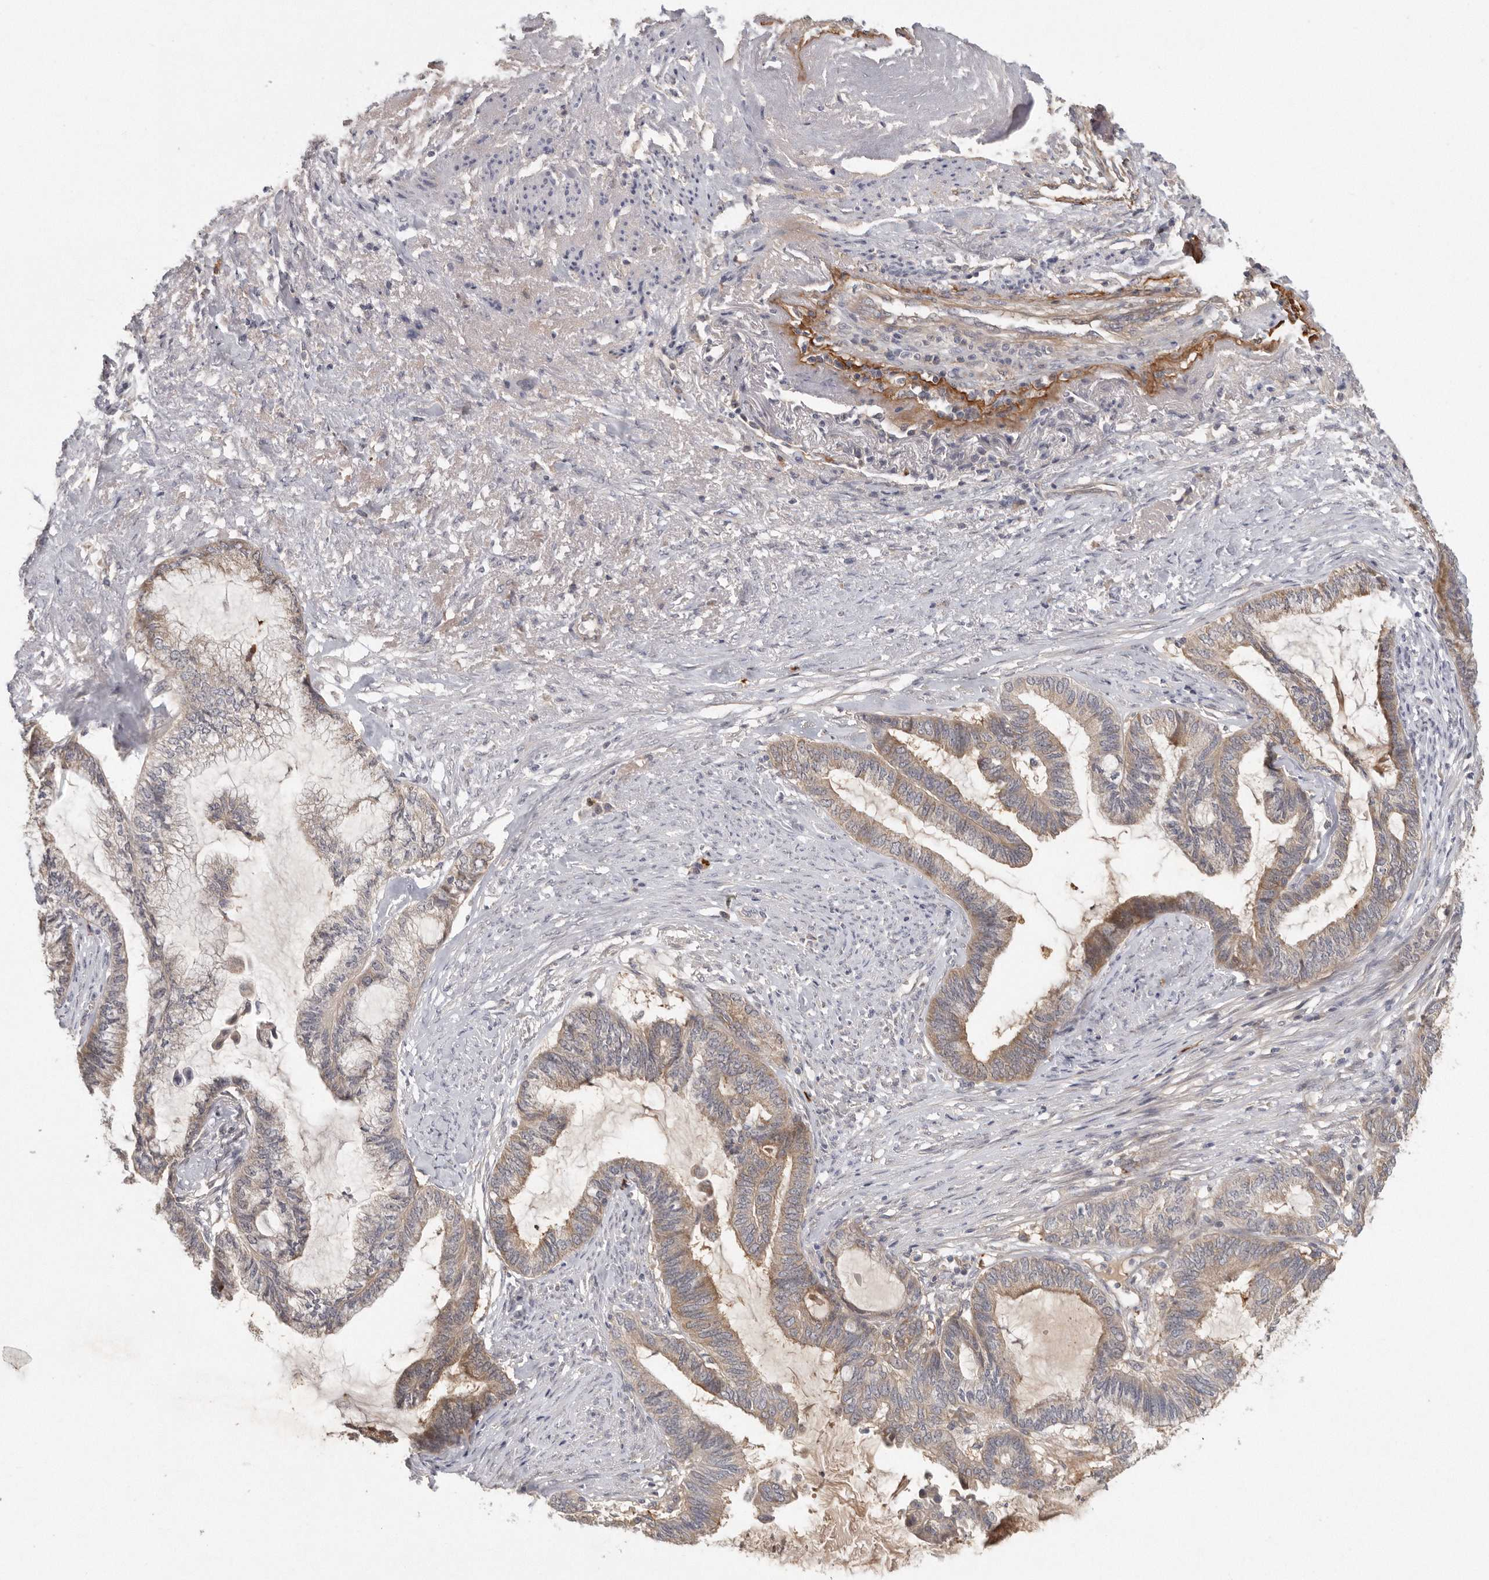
{"staining": {"intensity": "moderate", "quantity": "25%-75%", "location": "cytoplasmic/membranous"}, "tissue": "endometrial cancer", "cell_type": "Tumor cells", "image_type": "cancer", "snomed": [{"axis": "morphology", "description": "Adenocarcinoma, NOS"}, {"axis": "topography", "description": "Endometrium"}], "caption": "Tumor cells display medium levels of moderate cytoplasmic/membranous positivity in about 25%-75% of cells in endometrial cancer (adenocarcinoma).", "gene": "CFAP298", "patient": {"sex": "female", "age": 86}}